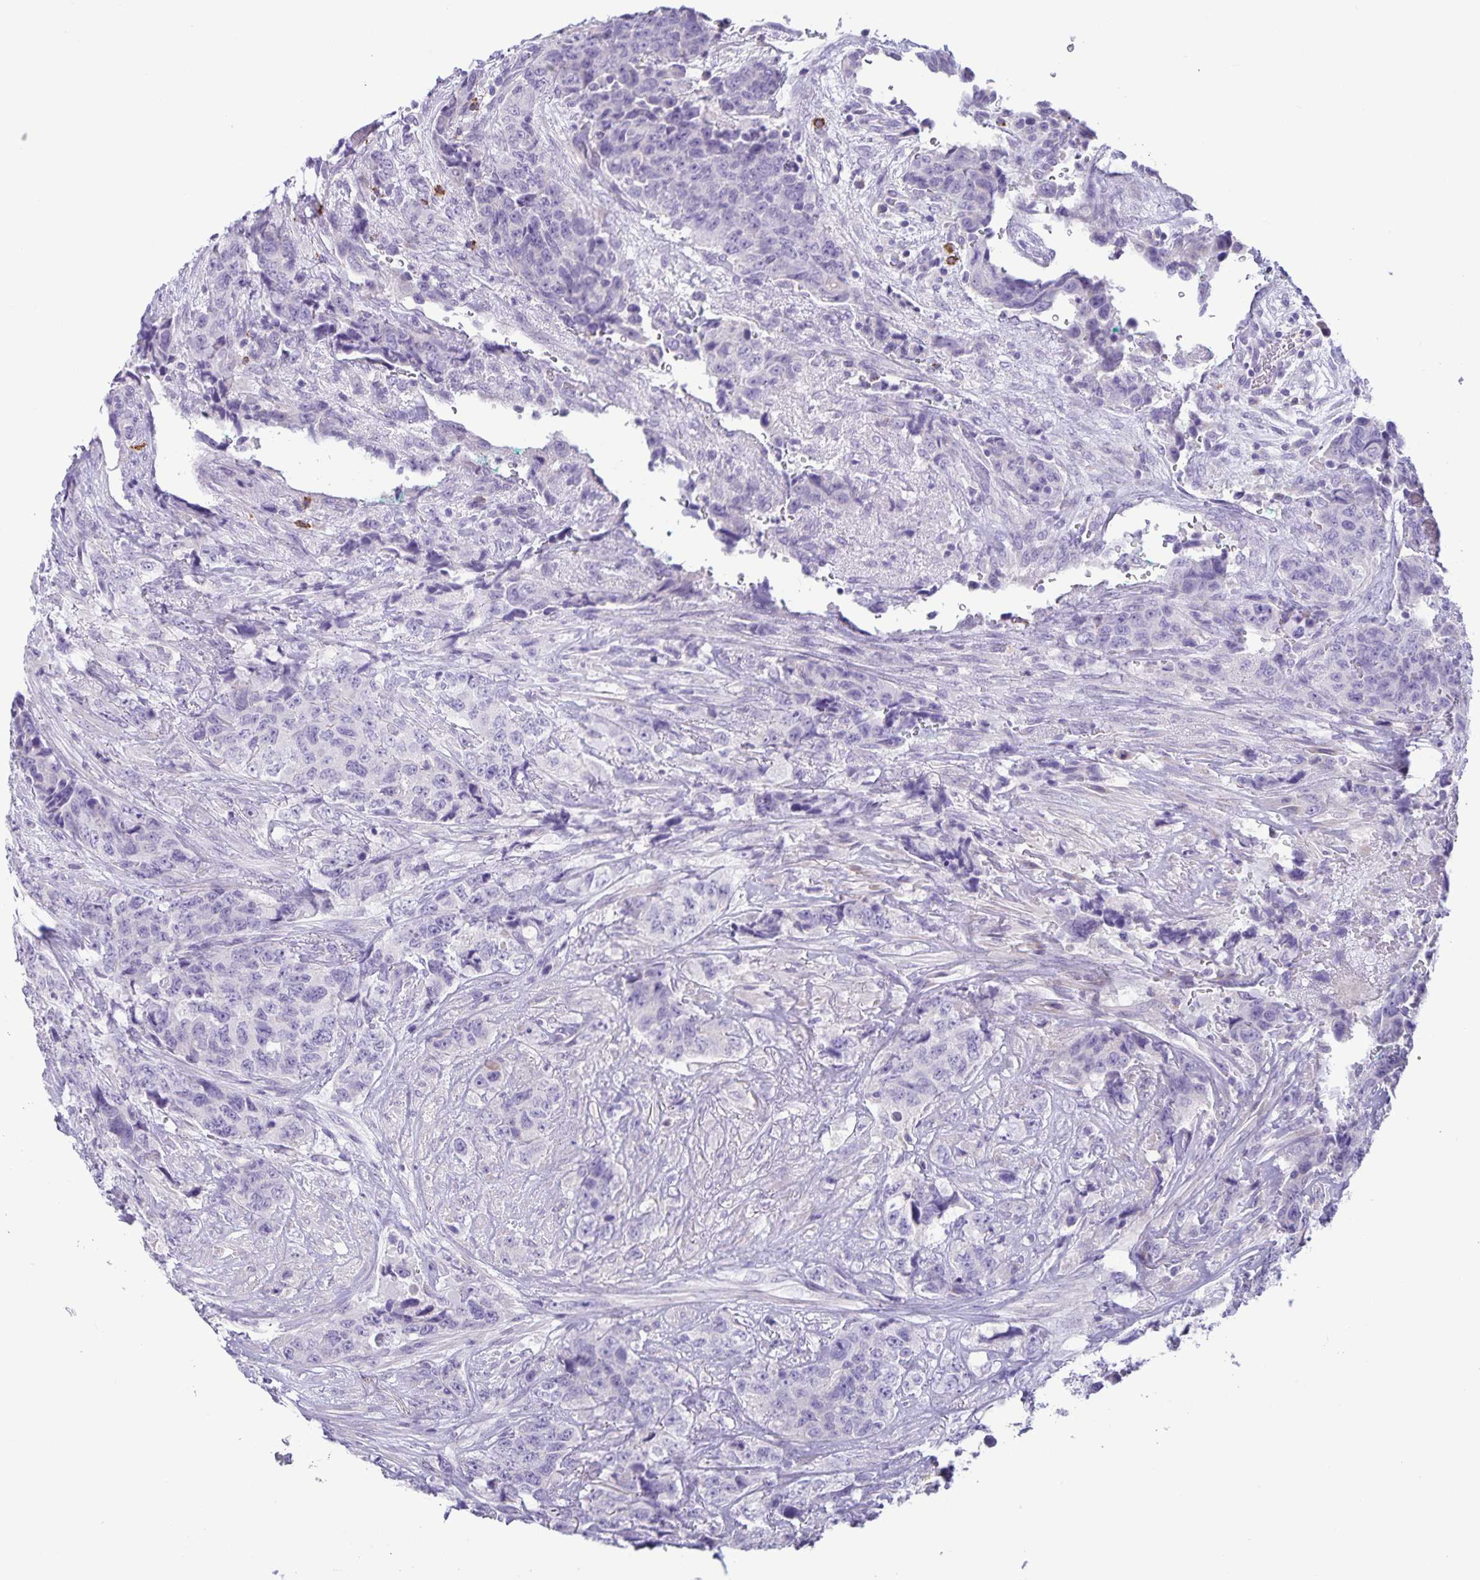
{"staining": {"intensity": "negative", "quantity": "none", "location": "none"}, "tissue": "urothelial cancer", "cell_type": "Tumor cells", "image_type": "cancer", "snomed": [{"axis": "morphology", "description": "Urothelial carcinoma, High grade"}, {"axis": "topography", "description": "Urinary bladder"}], "caption": "Immunohistochemical staining of urothelial cancer exhibits no significant positivity in tumor cells.", "gene": "IBTK", "patient": {"sex": "female", "age": 78}}